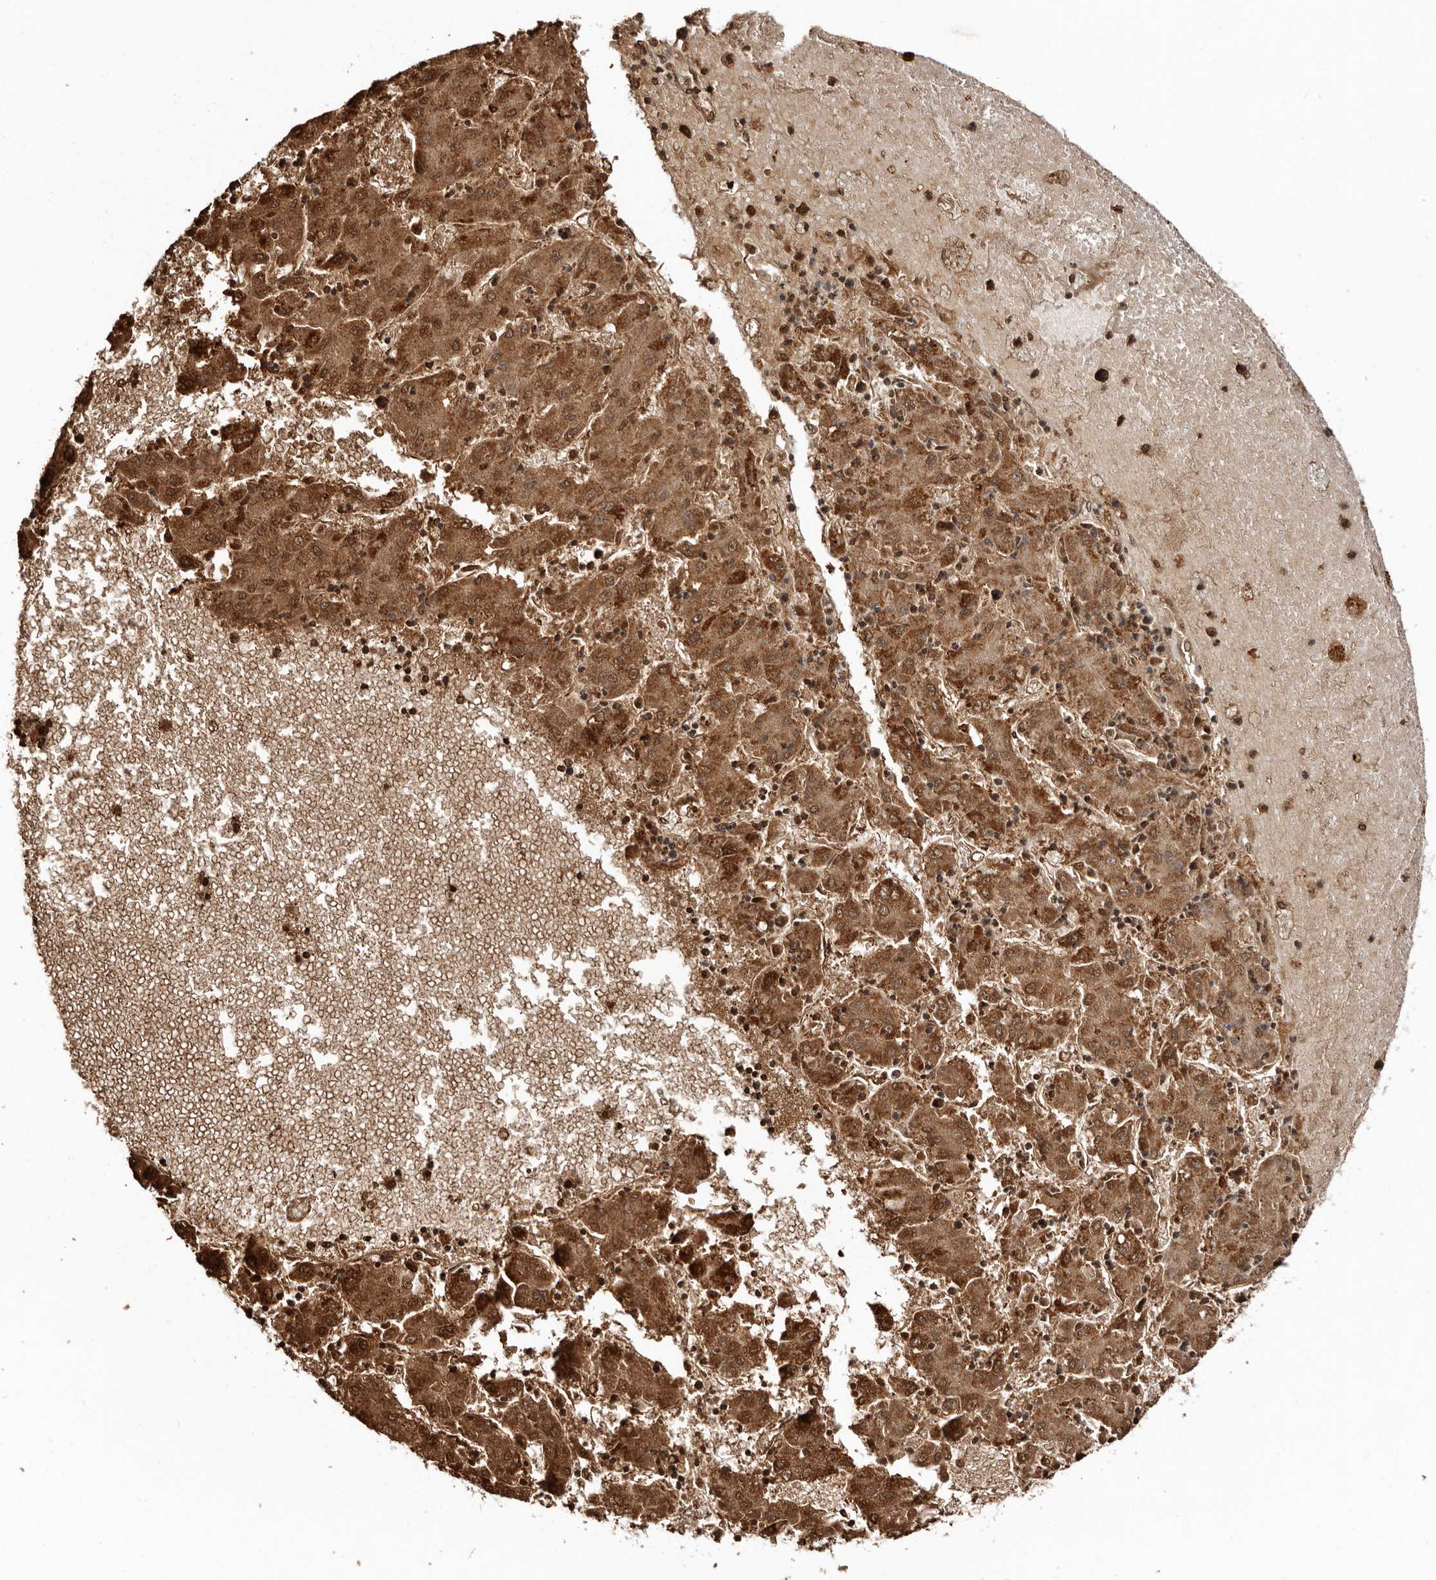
{"staining": {"intensity": "strong", "quantity": ">75%", "location": "cytoplasmic/membranous,nuclear"}, "tissue": "liver cancer", "cell_type": "Tumor cells", "image_type": "cancer", "snomed": [{"axis": "morphology", "description": "Carcinoma, Hepatocellular, NOS"}, {"axis": "topography", "description": "Liver"}], "caption": "Immunohistochemical staining of human hepatocellular carcinoma (liver) exhibits strong cytoplasmic/membranous and nuclear protein positivity in about >75% of tumor cells.", "gene": "CCDC190", "patient": {"sex": "male", "age": 72}}